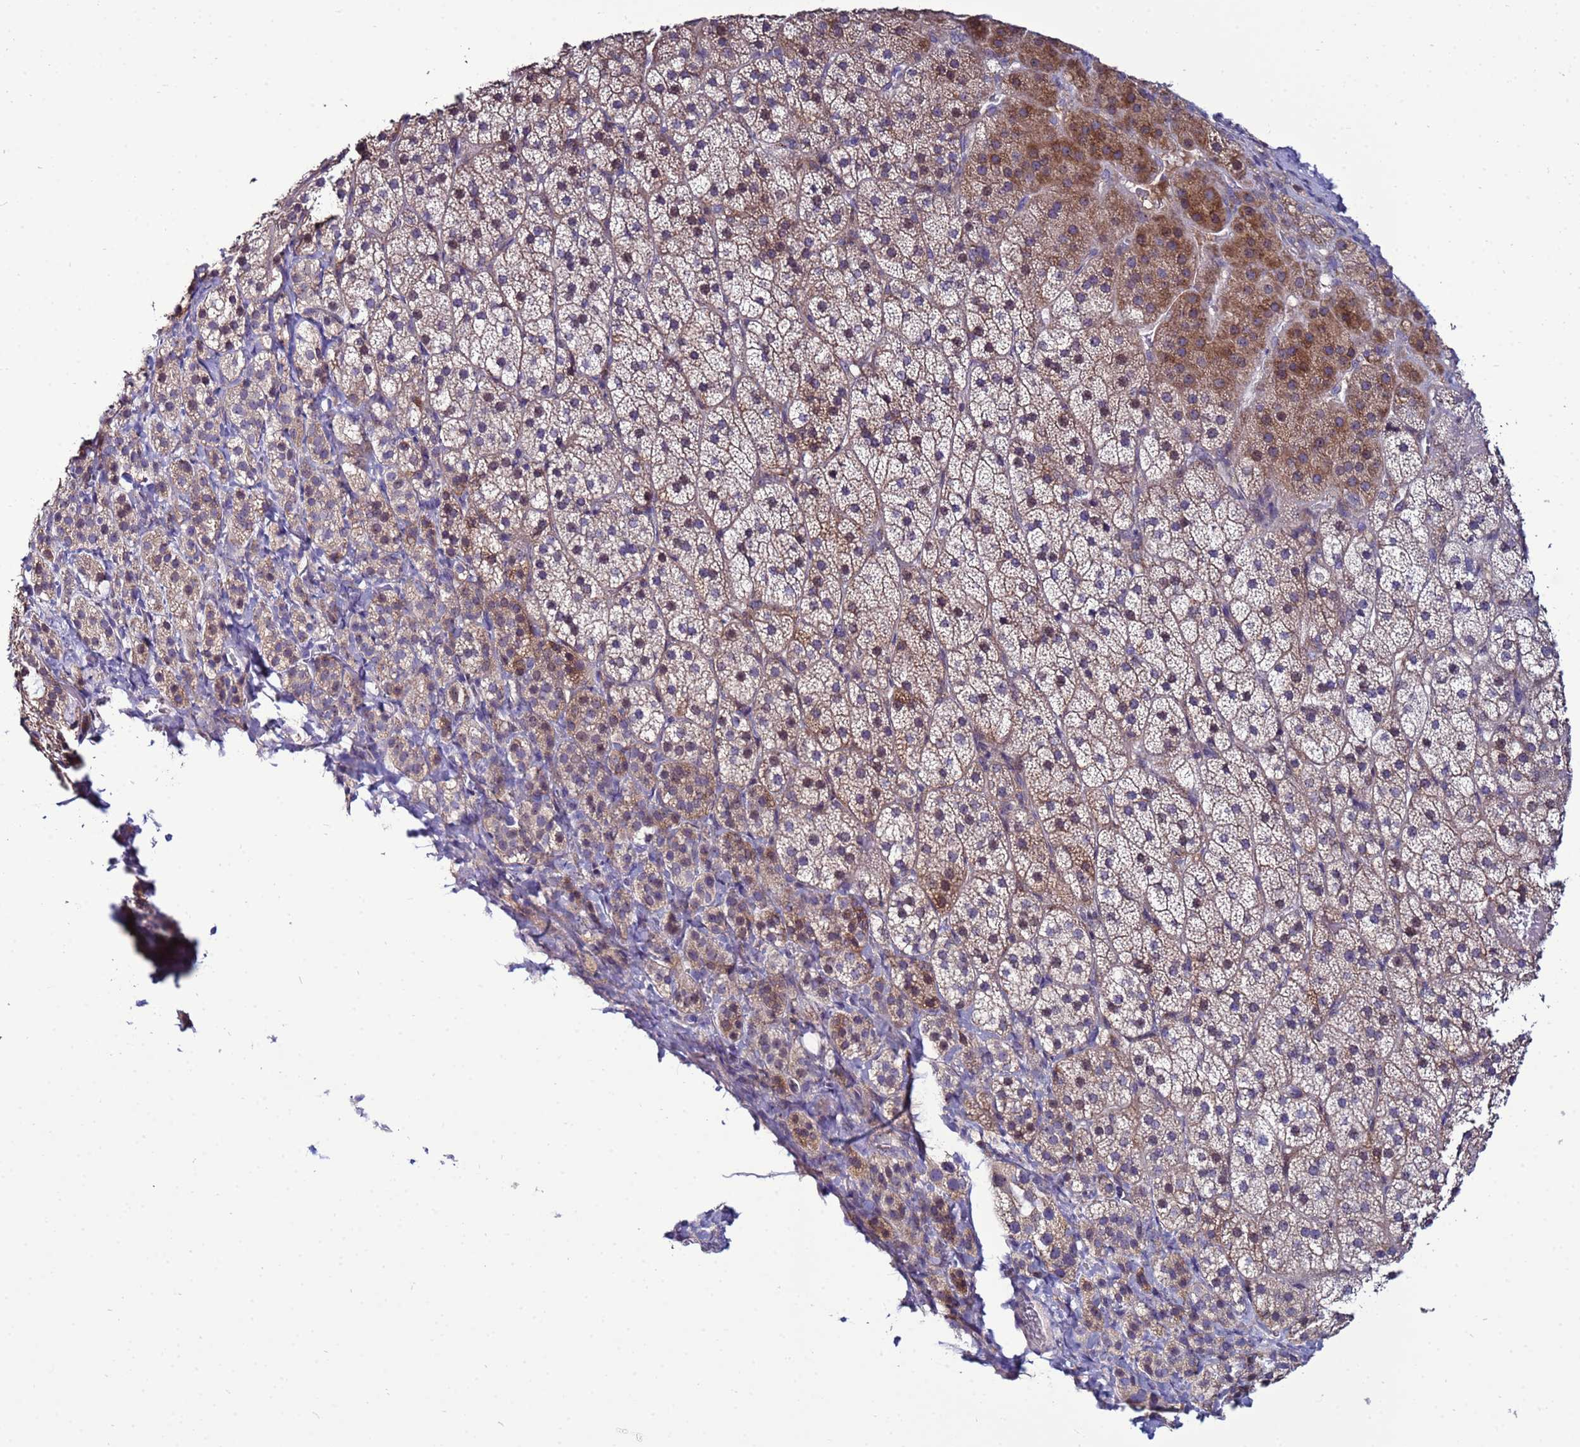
{"staining": {"intensity": "moderate", "quantity": "25%-75%", "location": "cytoplasmic/membranous"}, "tissue": "adrenal gland", "cell_type": "Glandular cells", "image_type": "normal", "snomed": [{"axis": "morphology", "description": "Normal tissue, NOS"}, {"axis": "topography", "description": "Adrenal gland"}], "caption": "Moderate cytoplasmic/membranous expression is appreciated in approximately 25%-75% of glandular cells in benign adrenal gland.", "gene": "NOL8", "patient": {"sex": "female", "age": 44}}